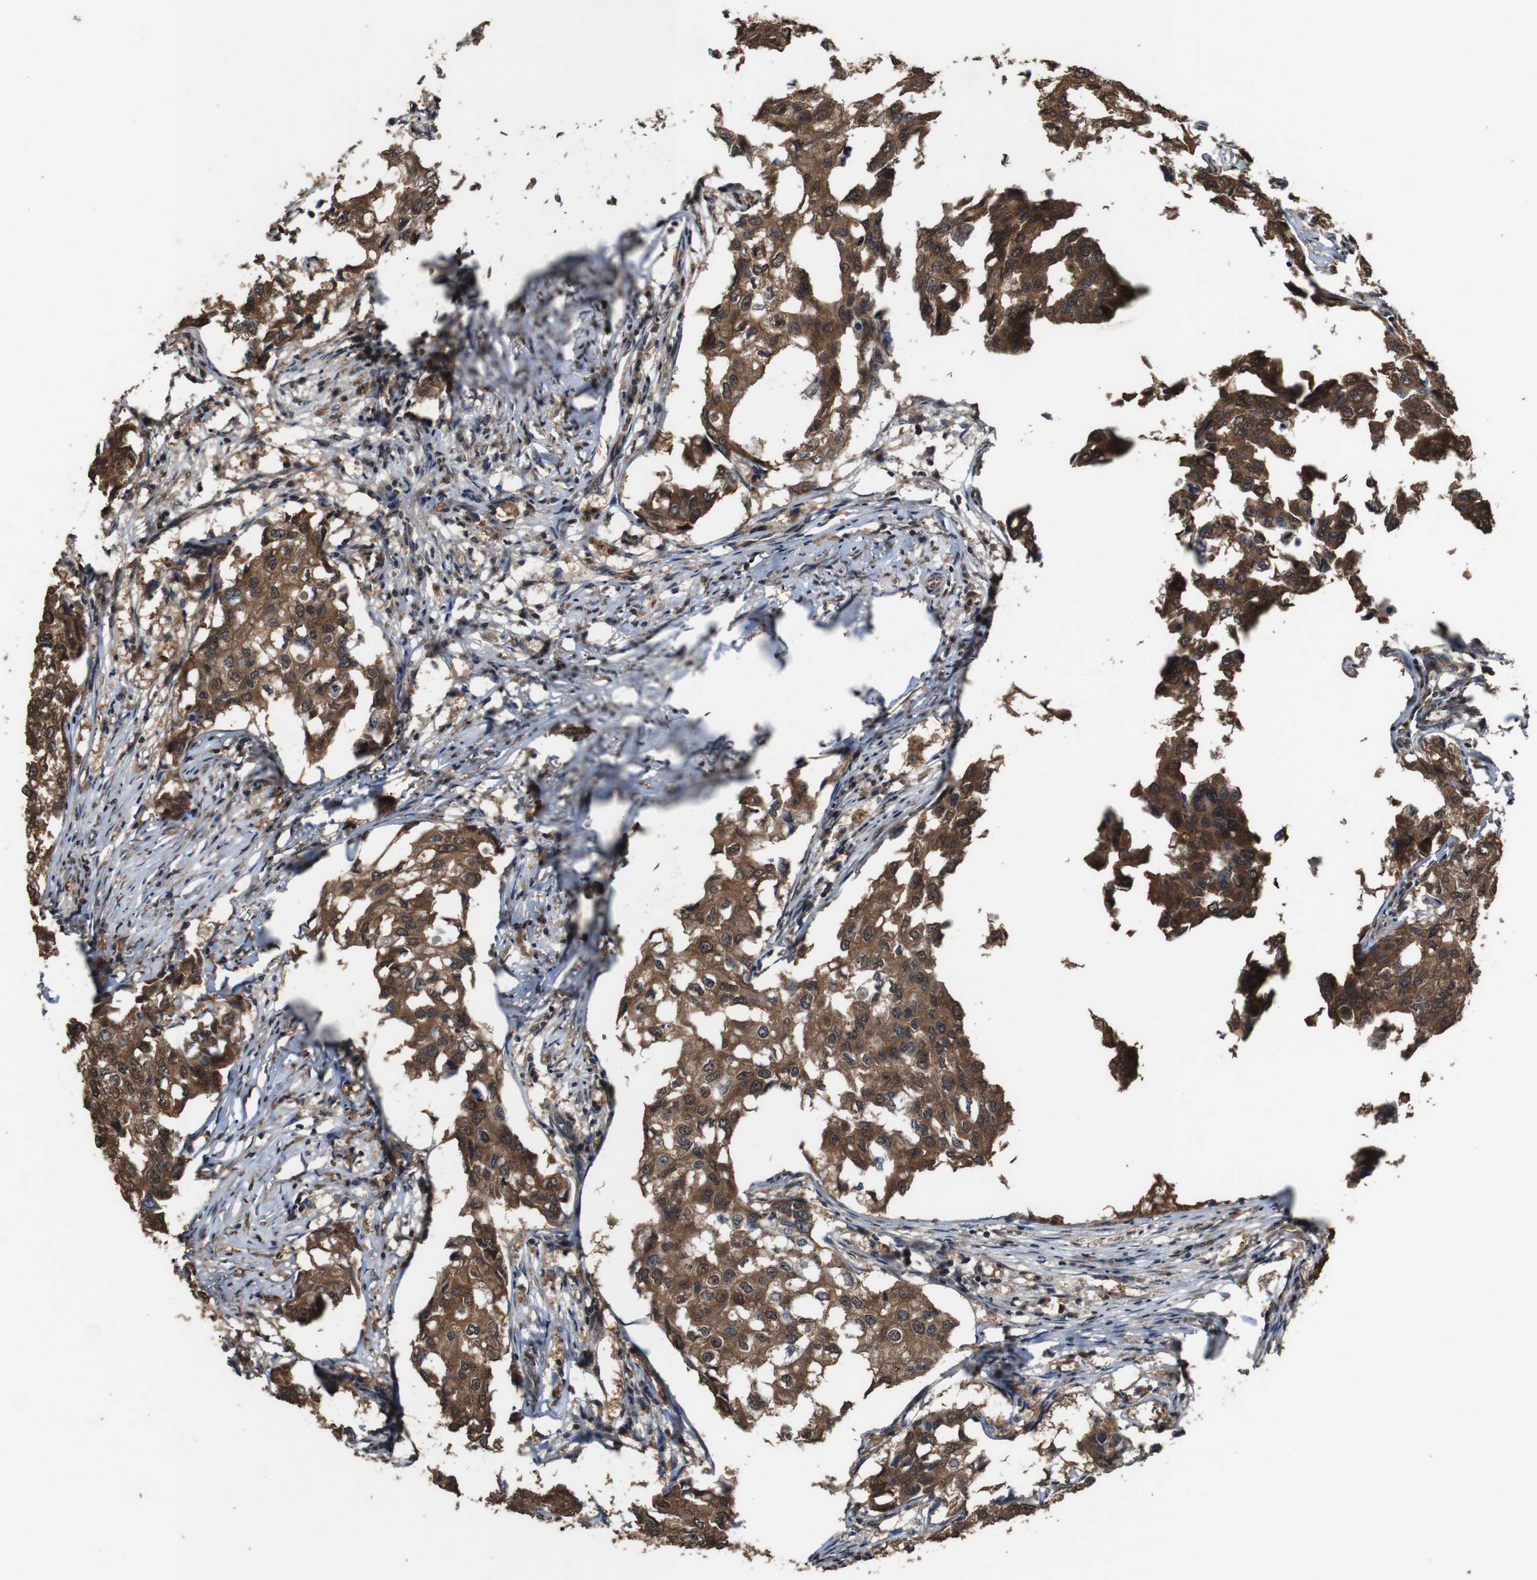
{"staining": {"intensity": "strong", "quantity": ">75%", "location": "cytoplasmic/membranous"}, "tissue": "breast cancer", "cell_type": "Tumor cells", "image_type": "cancer", "snomed": [{"axis": "morphology", "description": "Duct carcinoma"}, {"axis": "topography", "description": "Breast"}], "caption": "Tumor cells show high levels of strong cytoplasmic/membranous expression in approximately >75% of cells in breast cancer (intraductal carcinoma).", "gene": "BAG4", "patient": {"sex": "female", "age": 27}}